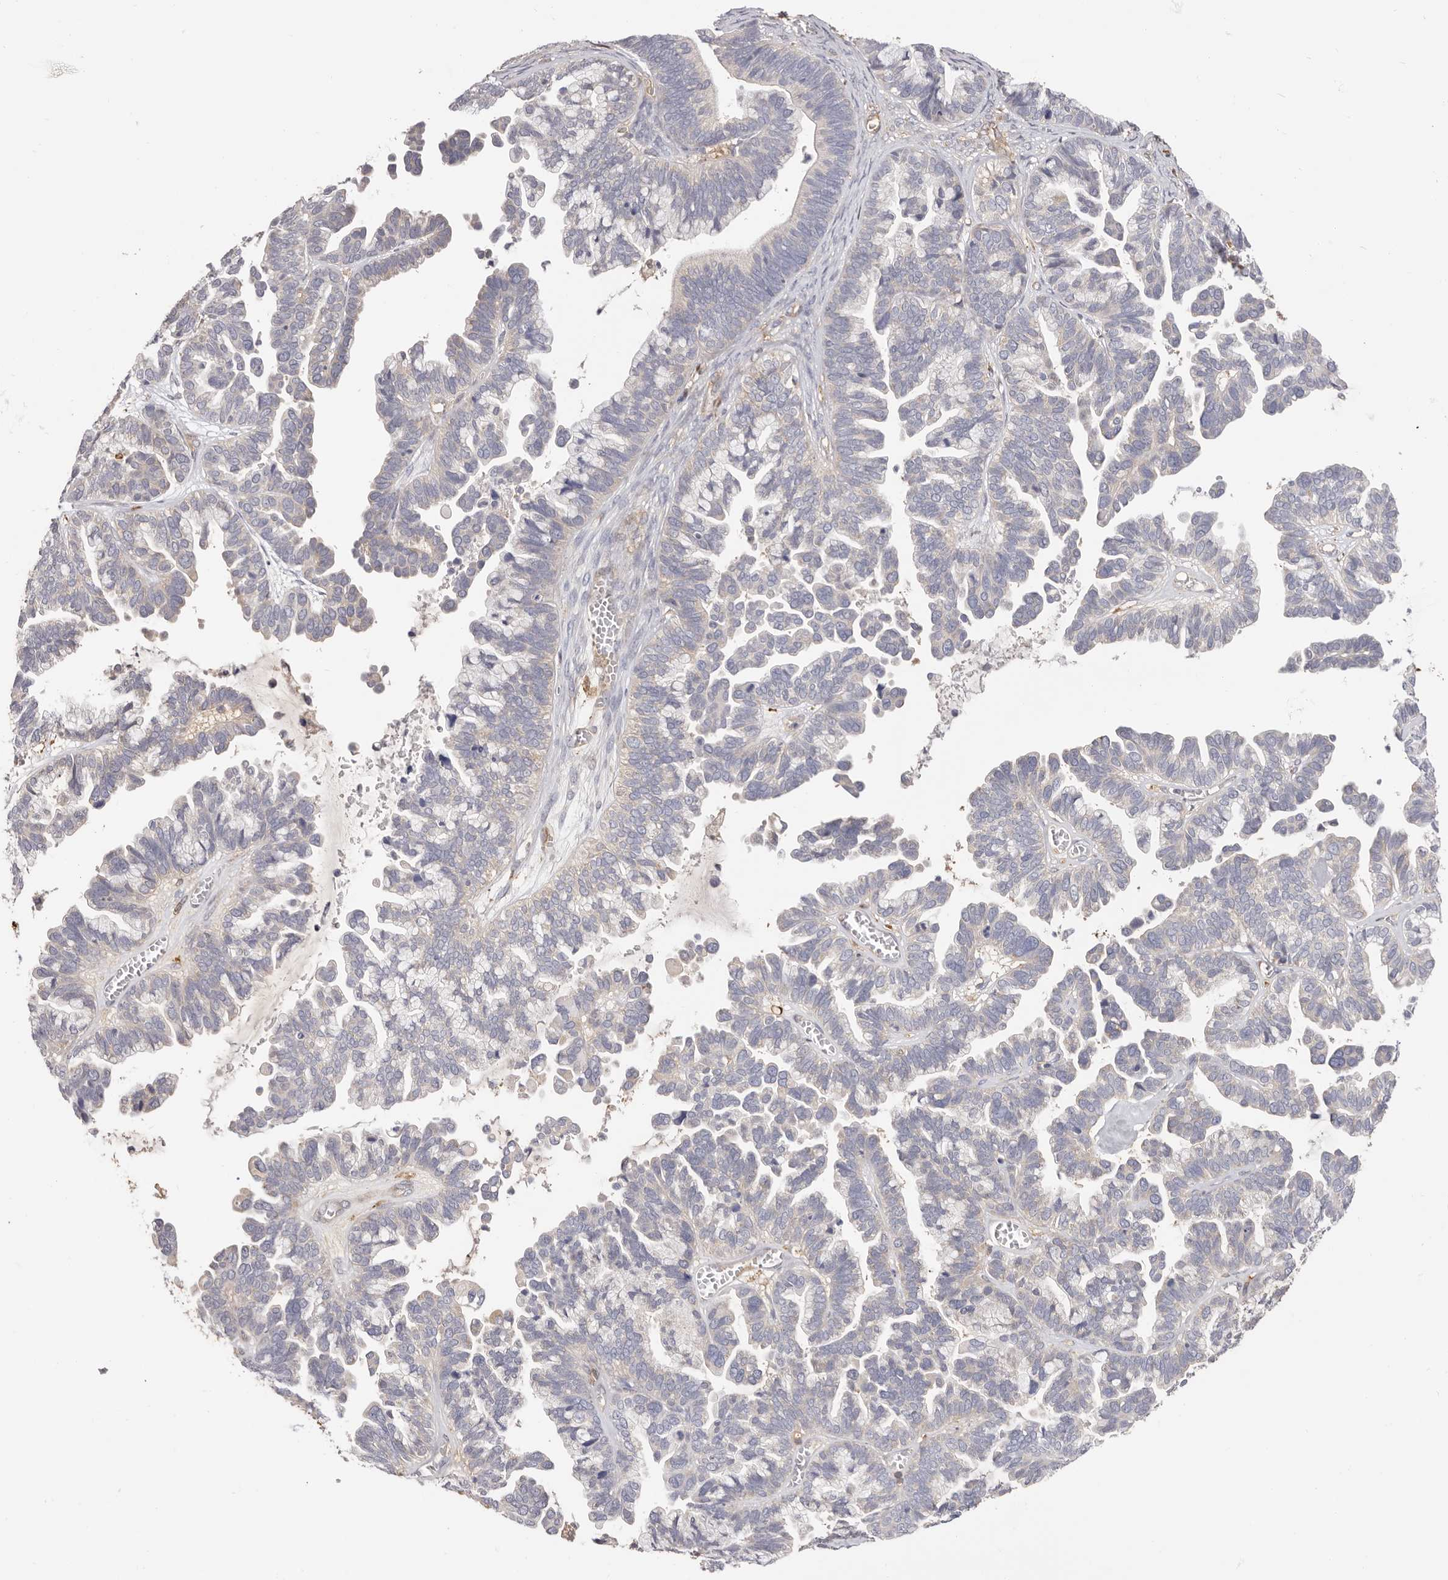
{"staining": {"intensity": "weak", "quantity": "<25%", "location": "cytoplasmic/membranous"}, "tissue": "ovarian cancer", "cell_type": "Tumor cells", "image_type": "cancer", "snomed": [{"axis": "morphology", "description": "Cystadenocarcinoma, serous, NOS"}, {"axis": "topography", "description": "Ovary"}], "caption": "Immunohistochemistry (IHC) histopathology image of ovarian cancer (serous cystadenocarcinoma) stained for a protein (brown), which shows no positivity in tumor cells.", "gene": "LAP3", "patient": {"sex": "female", "age": 56}}